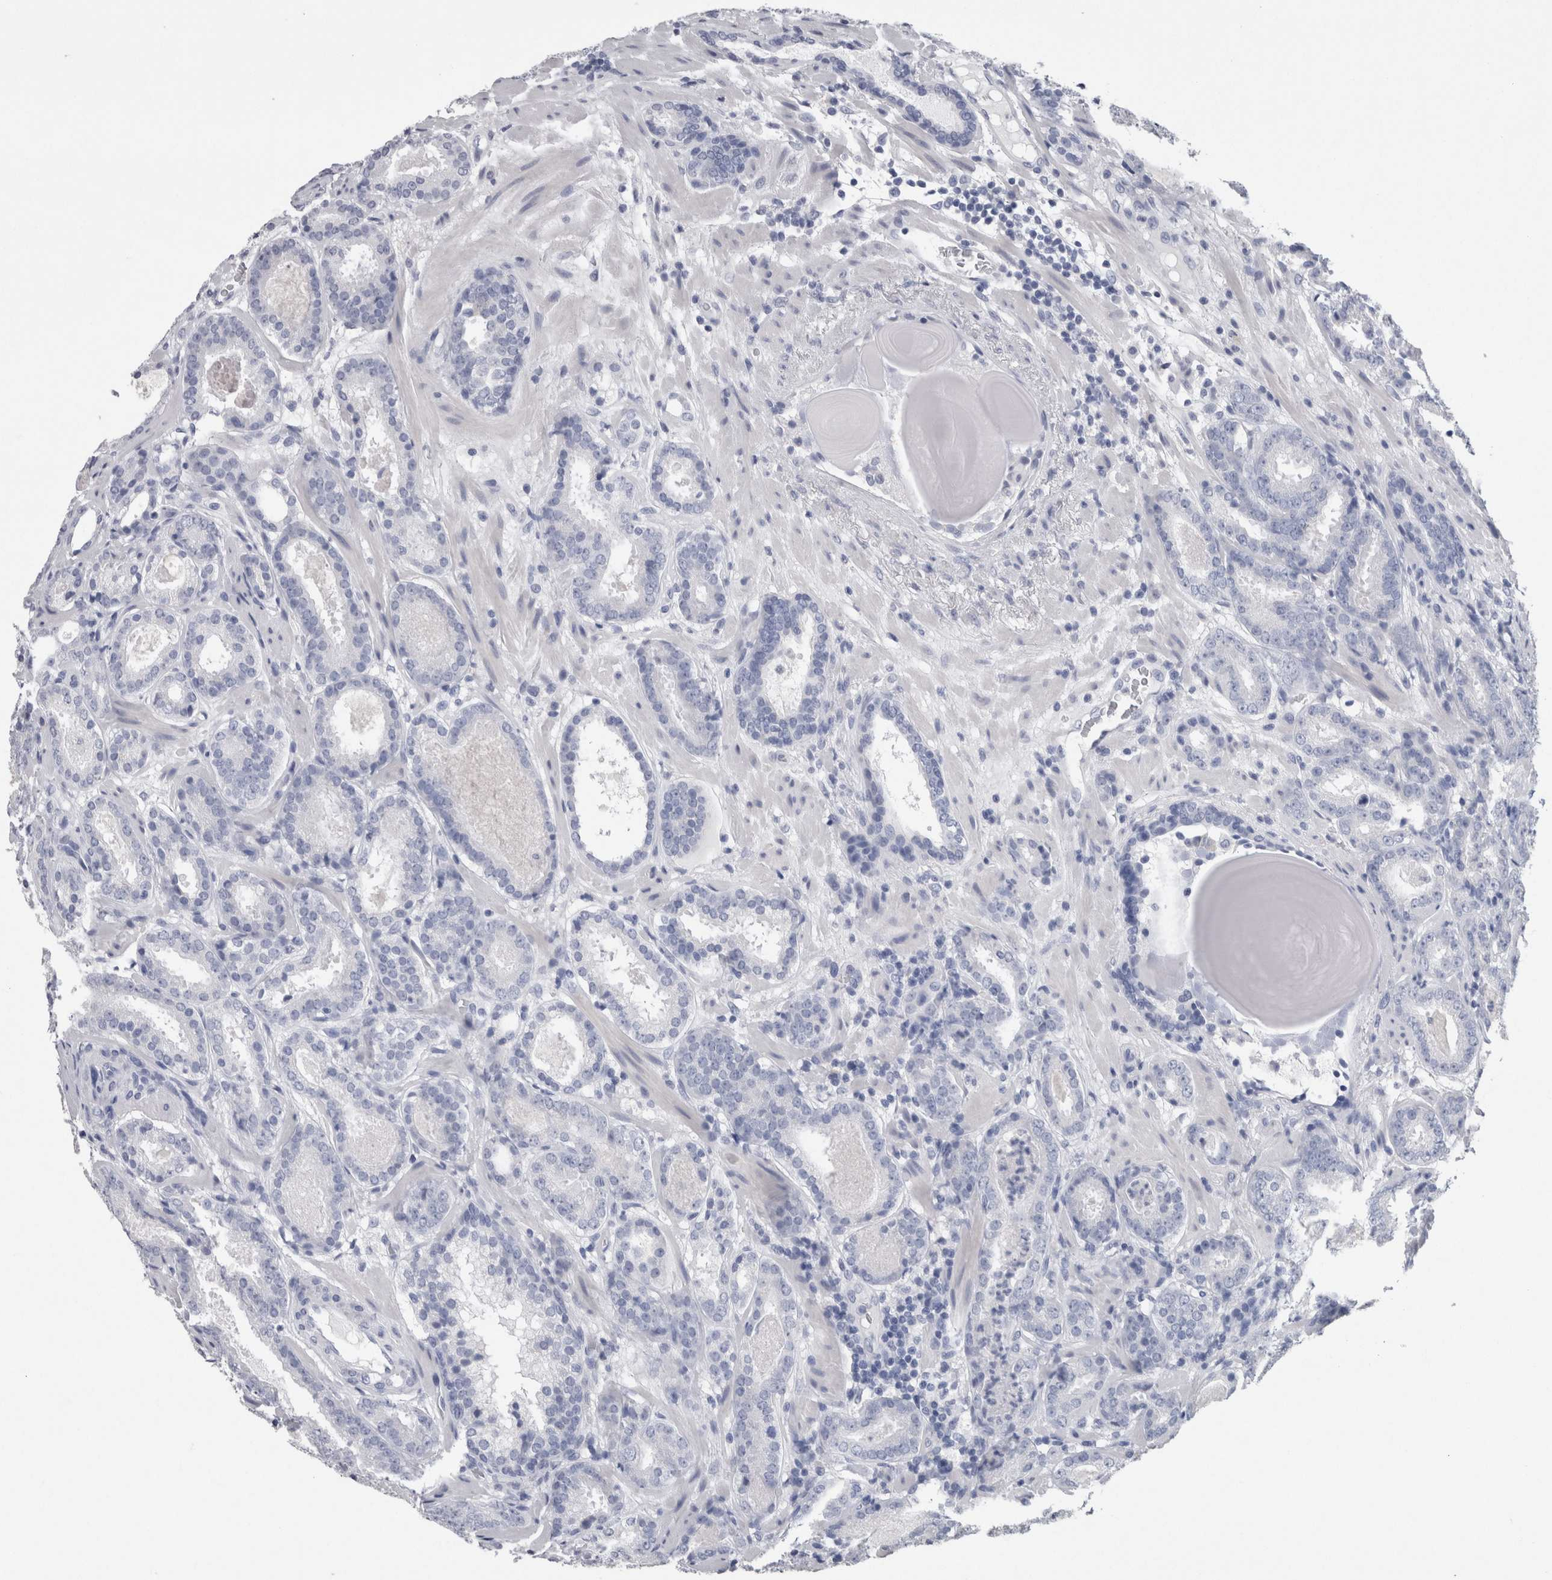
{"staining": {"intensity": "negative", "quantity": "none", "location": "none"}, "tissue": "prostate cancer", "cell_type": "Tumor cells", "image_type": "cancer", "snomed": [{"axis": "morphology", "description": "Adenocarcinoma, Low grade"}, {"axis": "topography", "description": "Prostate"}], "caption": "Prostate cancer was stained to show a protein in brown. There is no significant expression in tumor cells.", "gene": "CA8", "patient": {"sex": "male", "age": 69}}